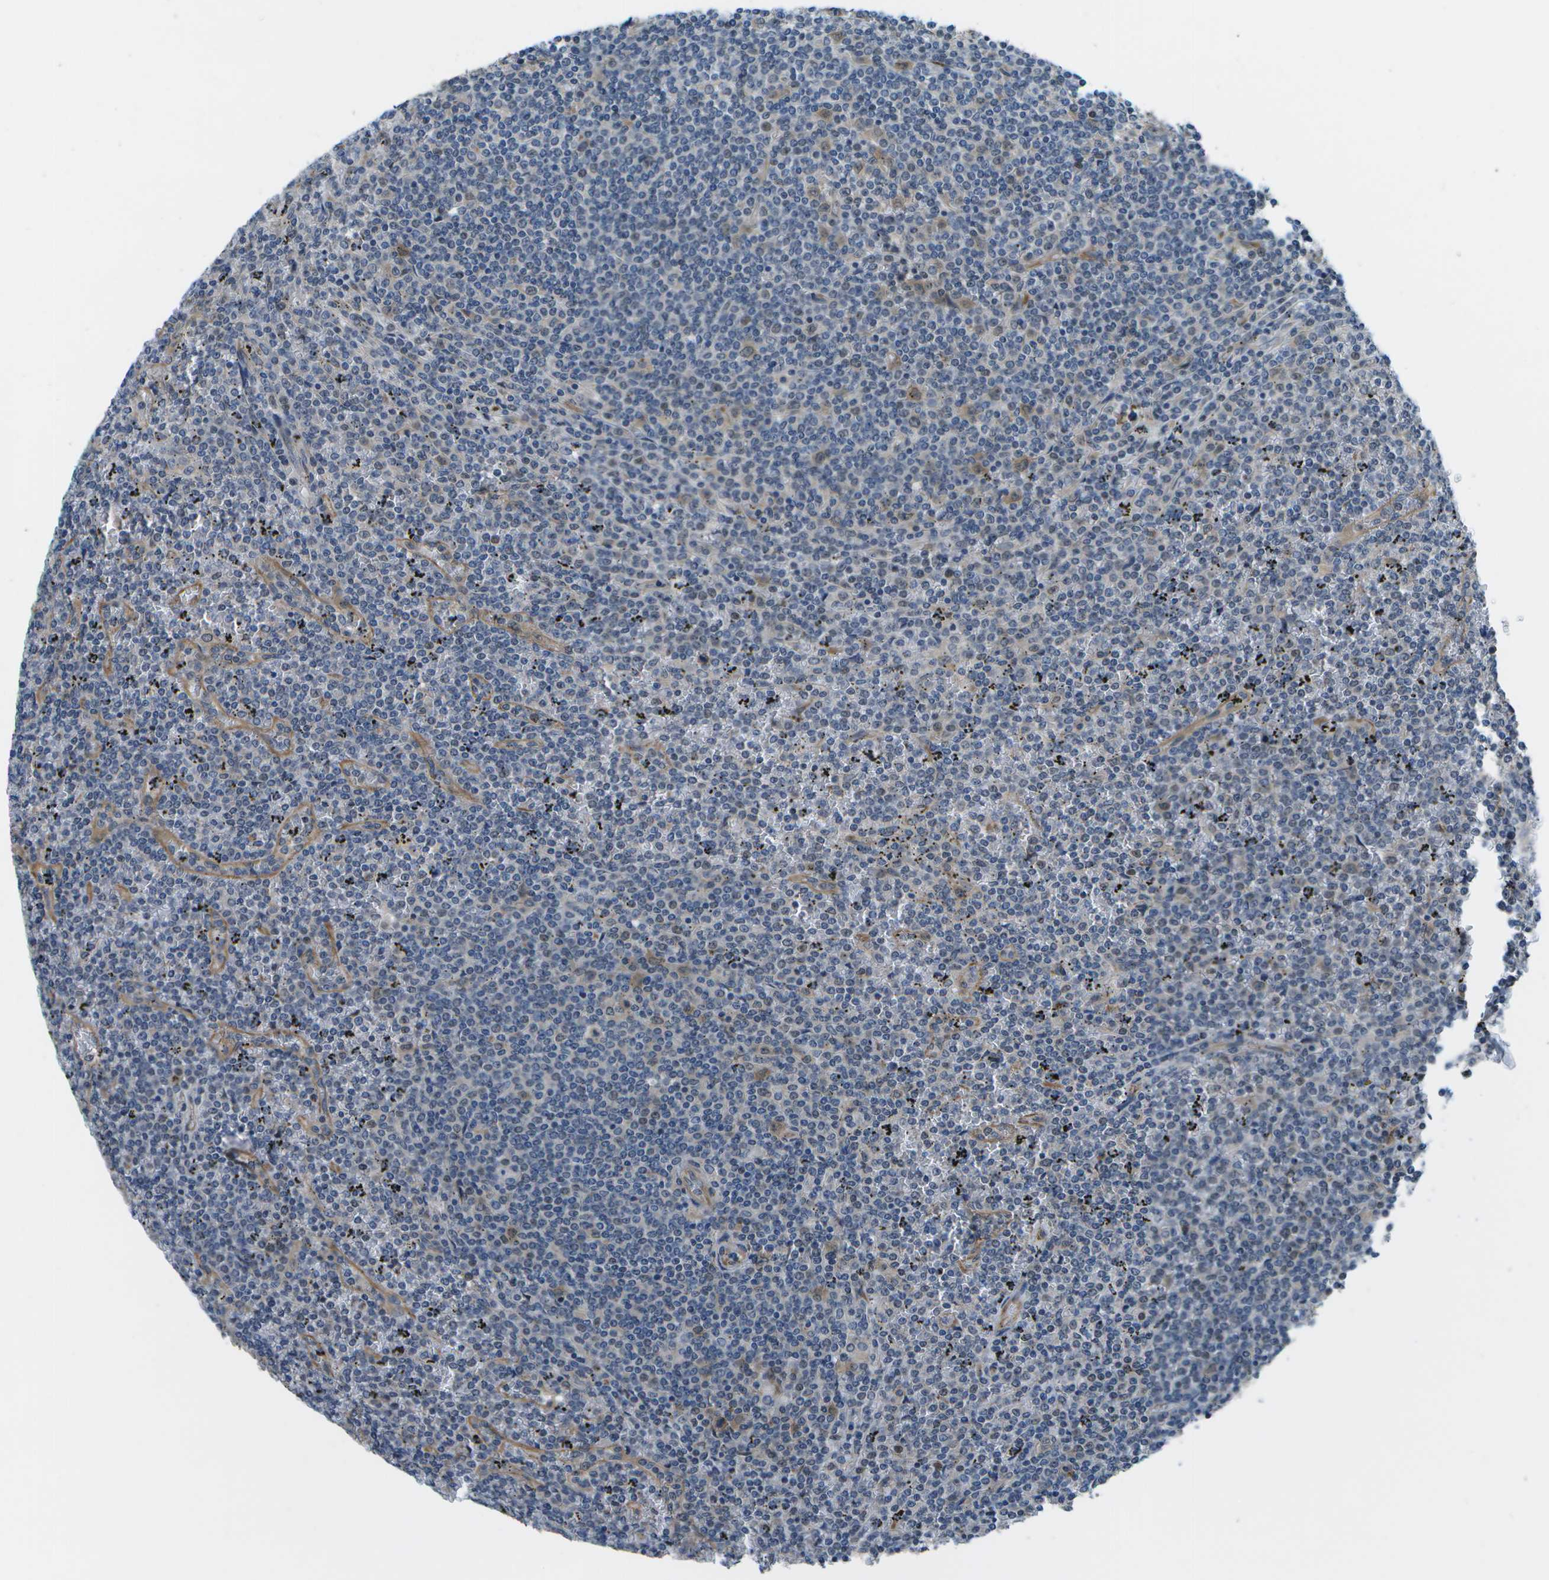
{"staining": {"intensity": "weak", "quantity": "<25%", "location": "cytoplasmic/membranous"}, "tissue": "lymphoma", "cell_type": "Tumor cells", "image_type": "cancer", "snomed": [{"axis": "morphology", "description": "Malignant lymphoma, non-Hodgkin's type, Low grade"}, {"axis": "topography", "description": "Spleen"}], "caption": "There is no significant positivity in tumor cells of malignant lymphoma, non-Hodgkin's type (low-grade).", "gene": "P3H1", "patient": {"sex": "female", "age": 19}}